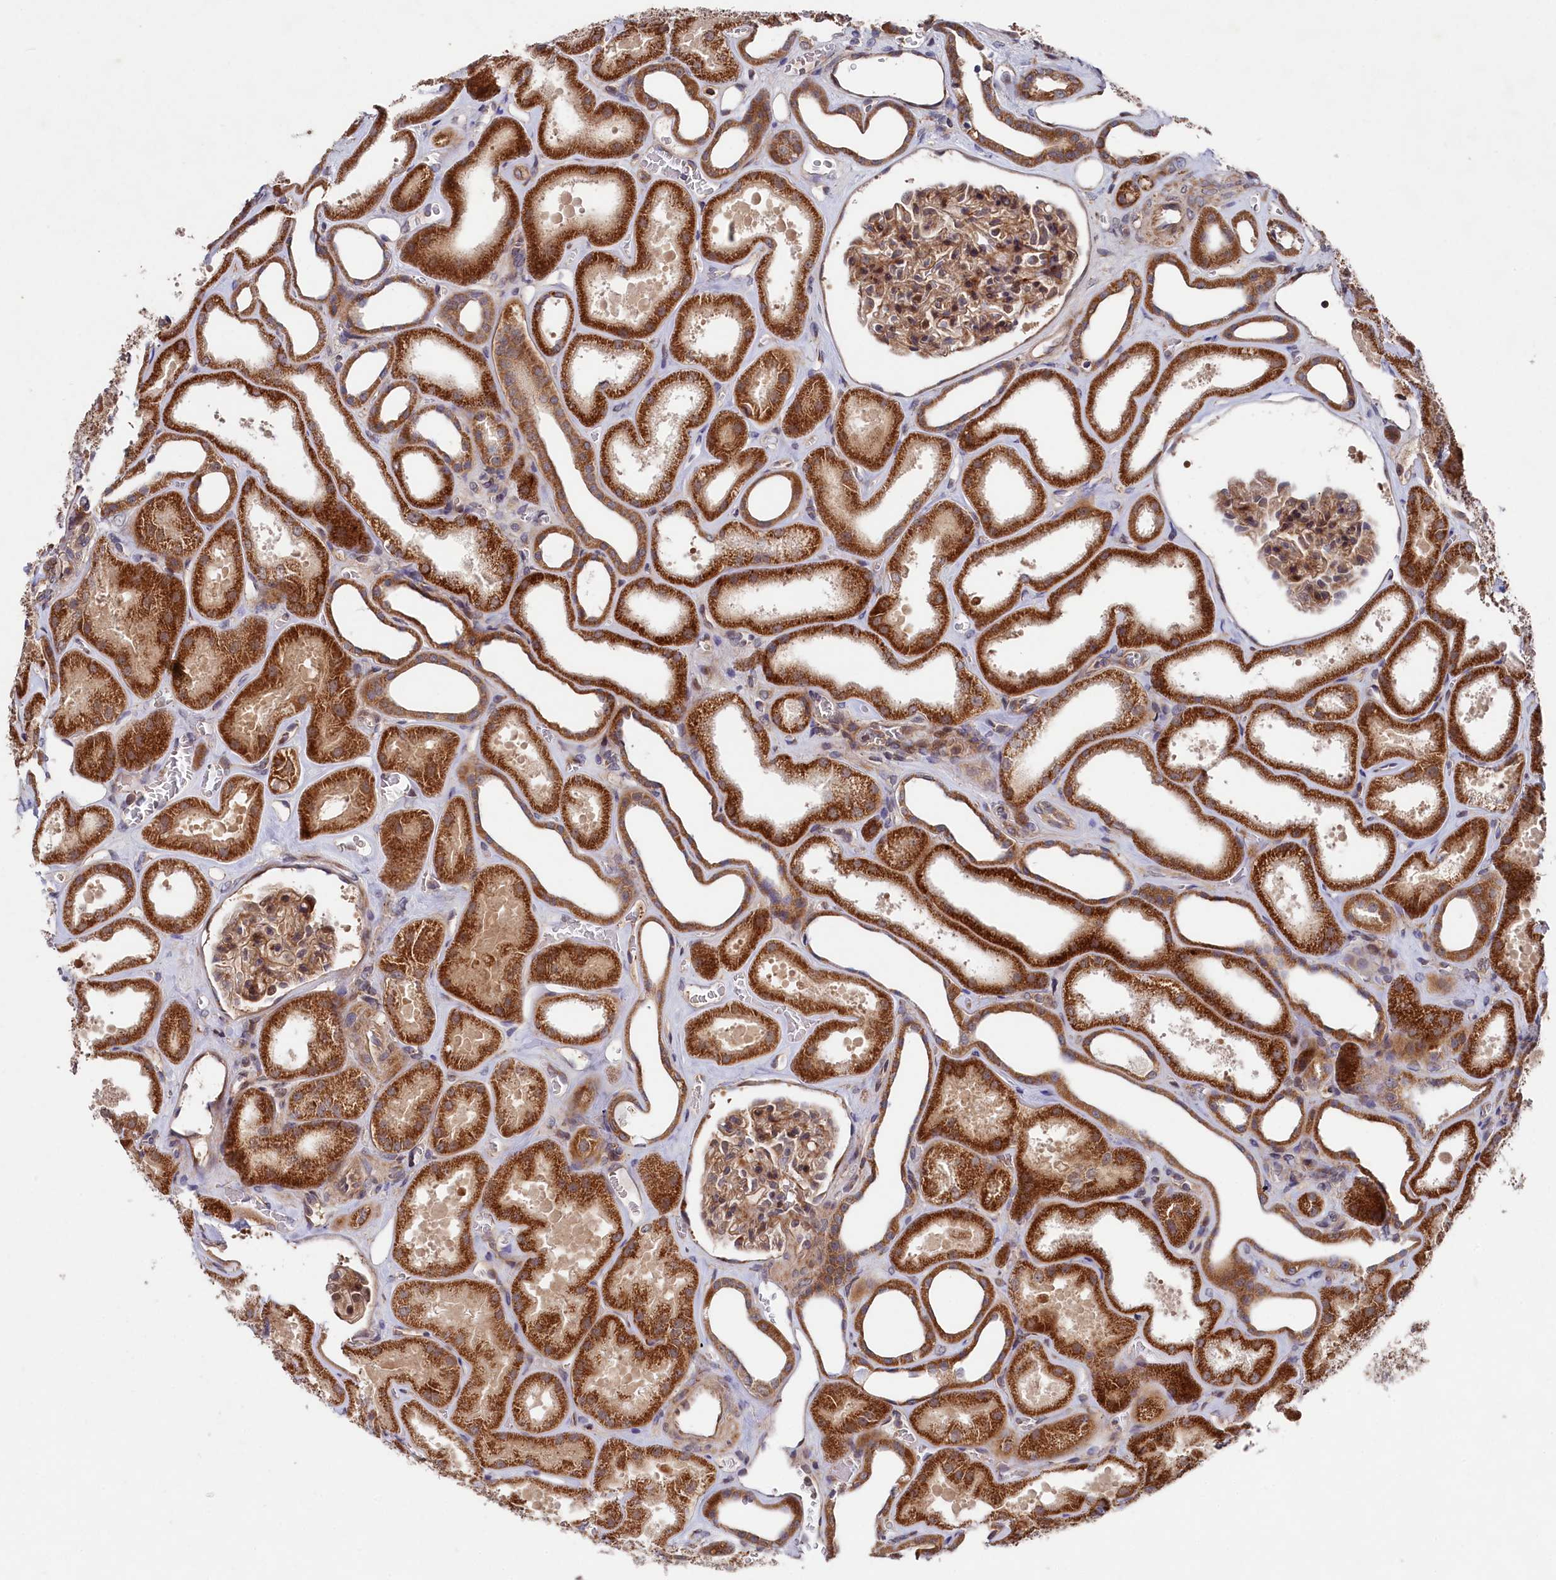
{"staining": {"intensity": "moderate", "quantity": ">75%", "location": "cytoplasmic/membranous"}, "tissue": "kidney", "cell_type": "Cells in glomeruli", "image_type": "normal", "snomed": [{"axis": "morphology", "description": "Normal tissue, NOS"}, {"axis": "morphology", "description": "Adenocarcinoma, NOS"}, {"axis": "topography", "description": "Kidney"}], "caption": "Protein expression by immunohistochemistry shows moderate cytoplasmic/membranous expression in approximately >75% of cells in glomeruli in unremarkable kidney. (DAB IHC, brown staining for protein, blue staining for nuclei).", "gene": "SUPV3L1", "patient": {"sex": "female", "age": 68}}